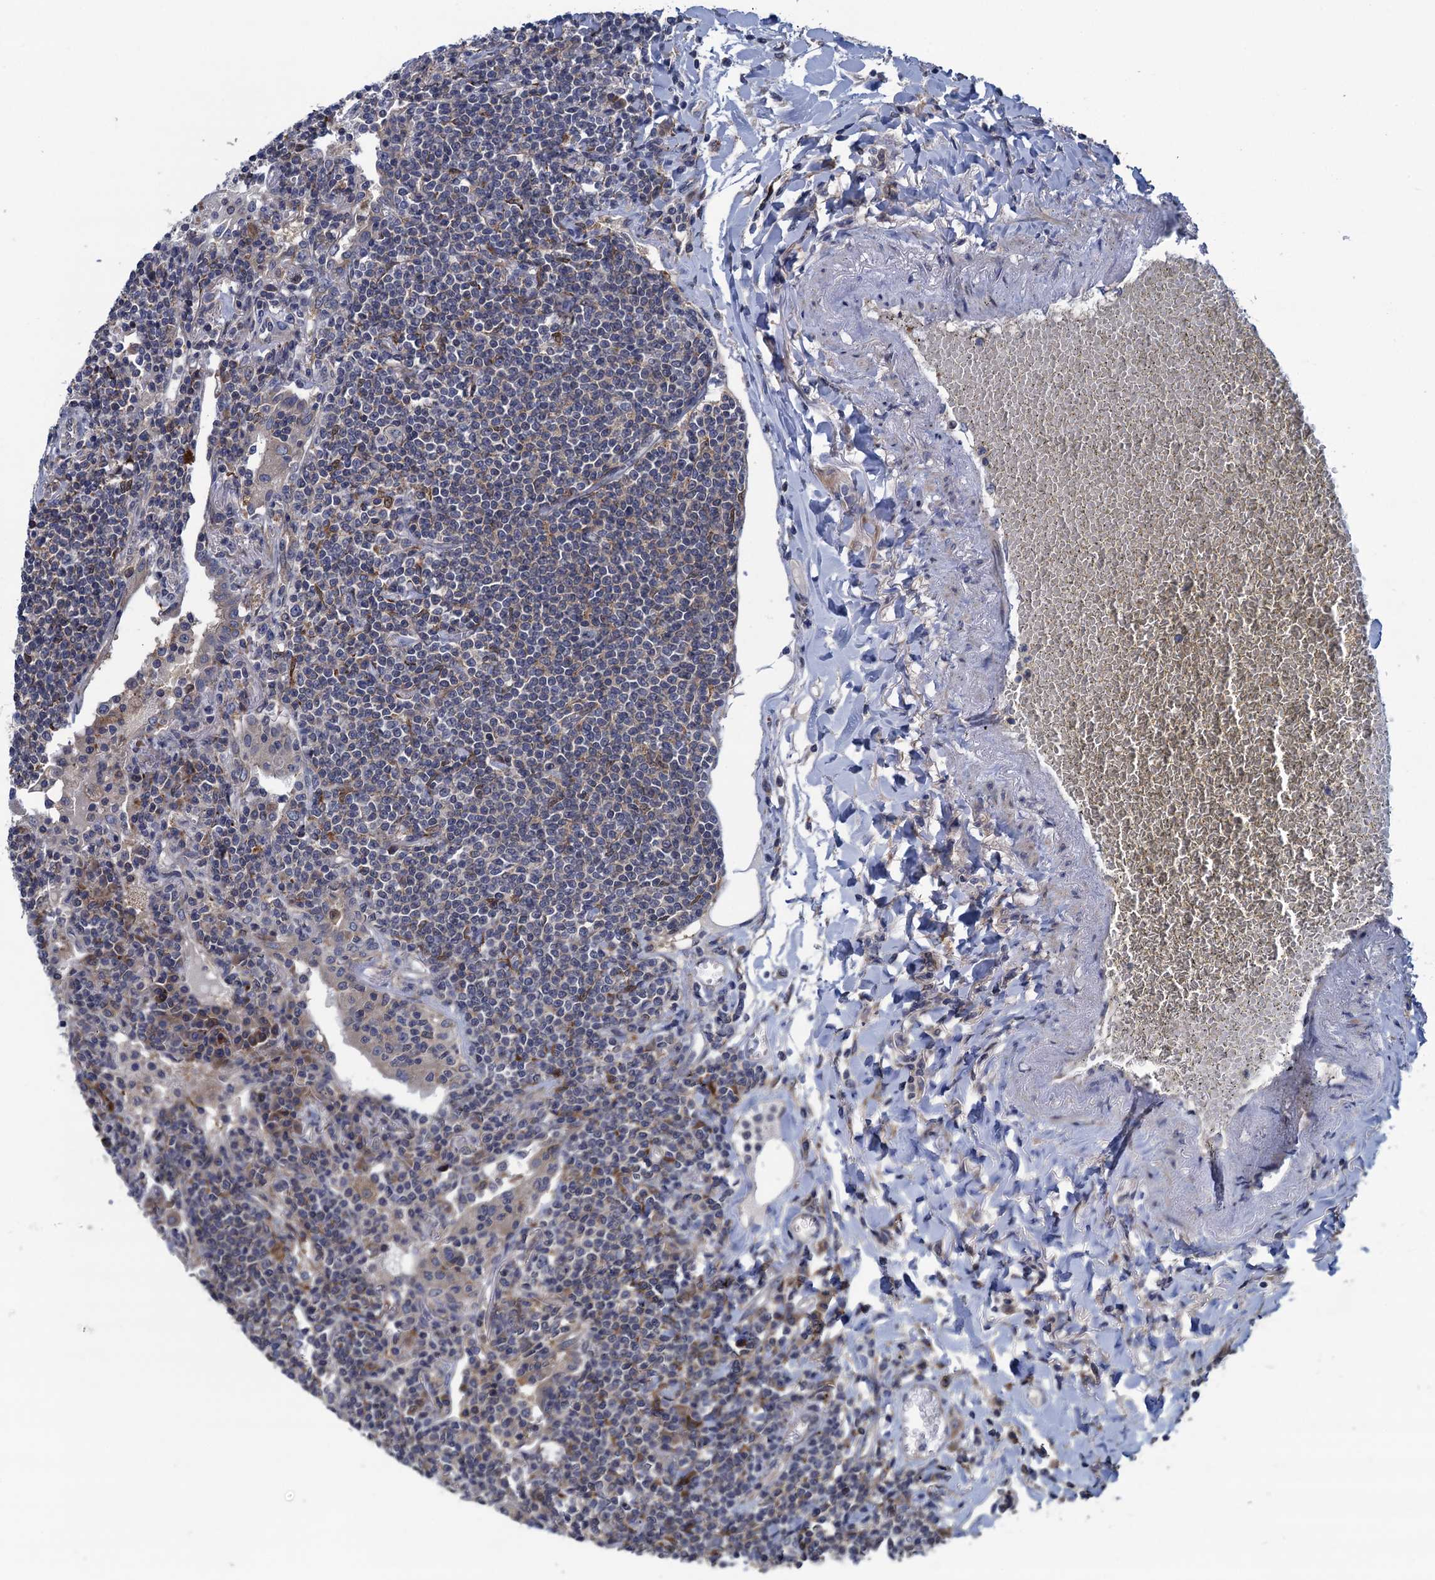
{"staining": {"intensity": "negative", "quantity": "none", "location": "none"}, "tissue": "lymphoma", "cell_type": "Tumor cells", "image_type": "cancer", "snomed": [{"axis": "morphology", "description": "Malignant lymphoma, non-Hodgkin's type, Low grade"}, {"axis": "topography", "description": "Lung"}], "caption": "A micrograph of low-grade malignant lymphoma, non-Hodgkin's type stained for a protein shows no brown staining in tumor cells.", "gene": "CNTN5", "patient": {"sex": "female", "age": 71}}